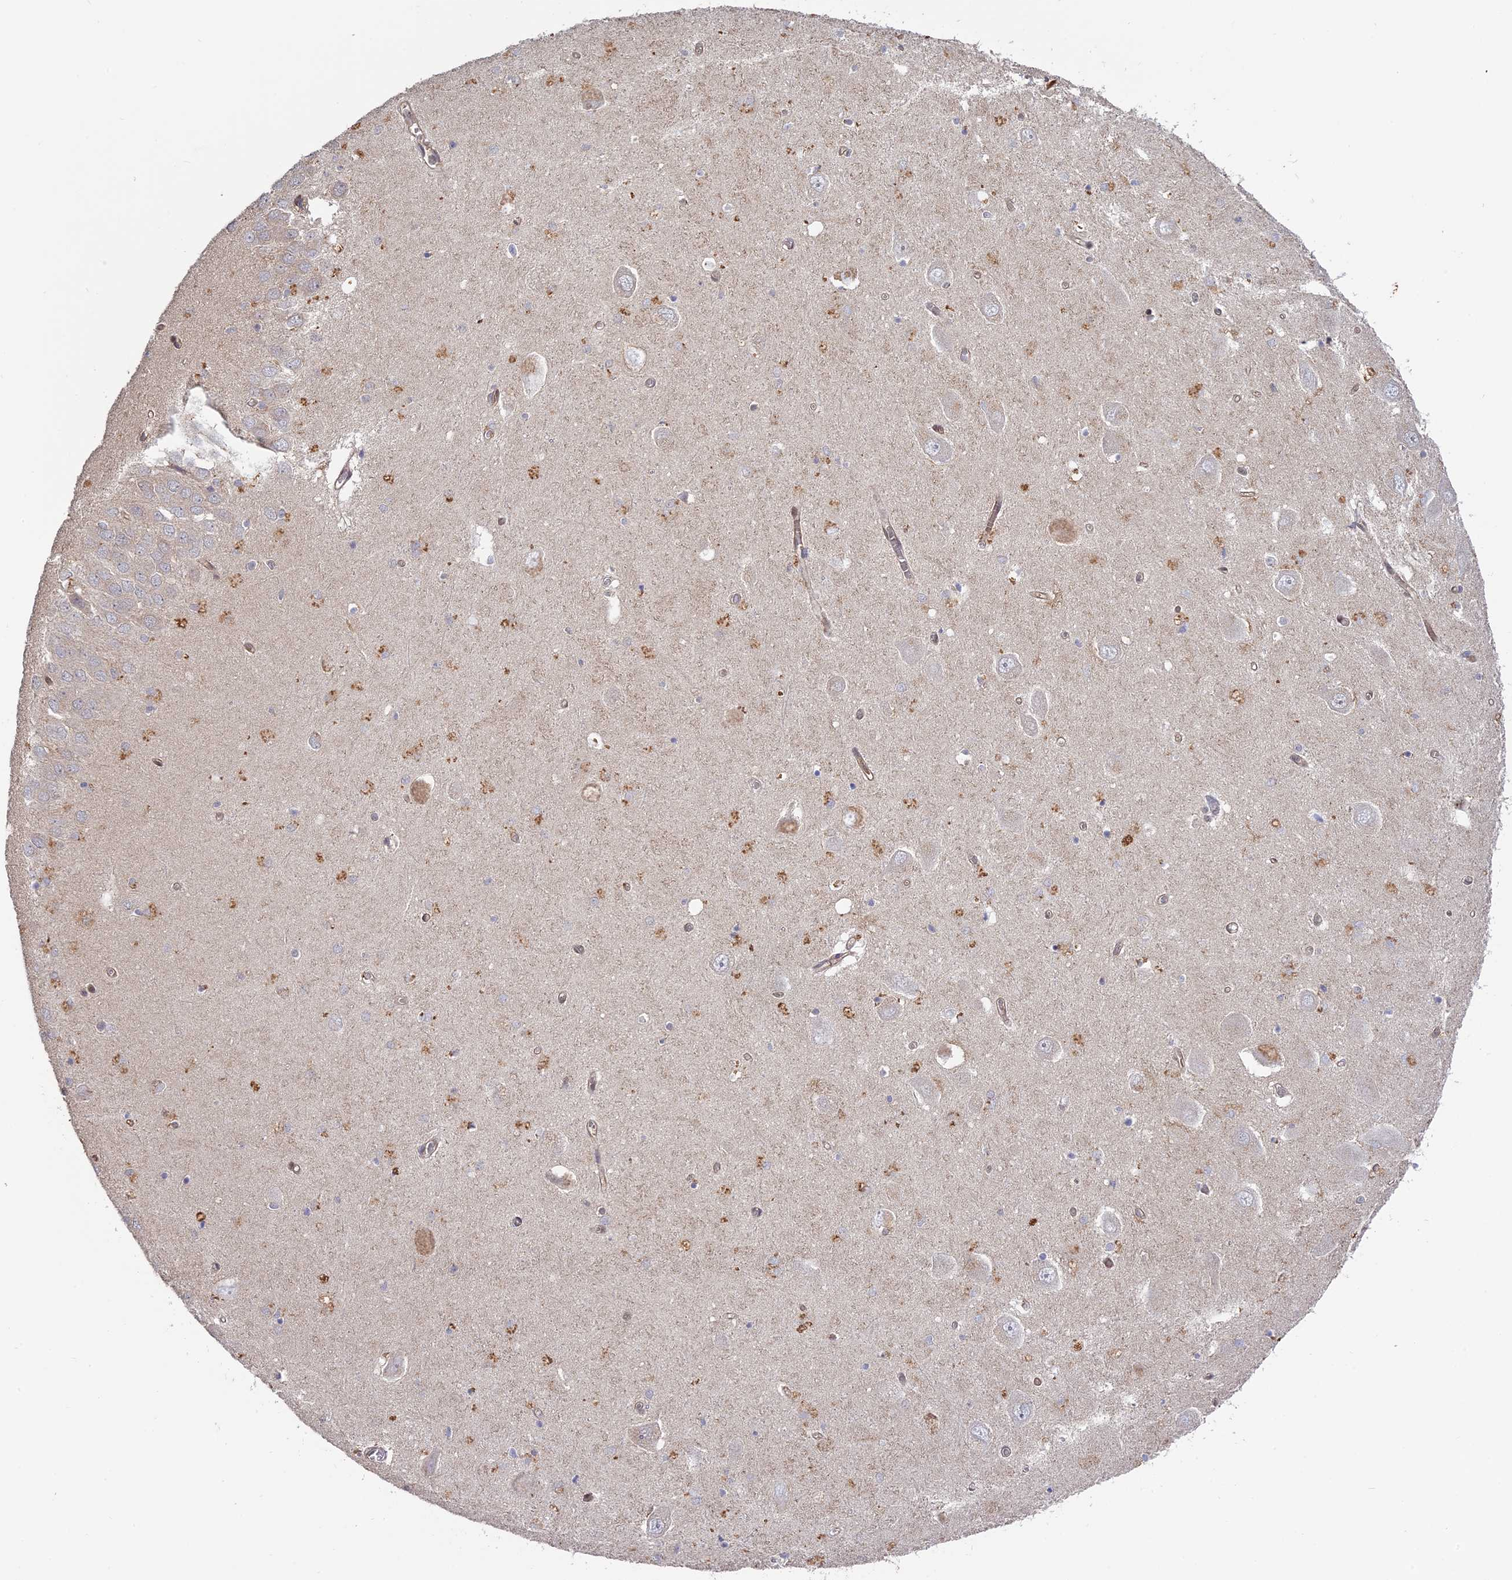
{"staining": {"intensity": "moderate", "quantity": "<25%", "location": "cytoplasmic/membranous,nuclear"}, "tissue": "hippocampus", "cell_type": "Glial cells", "image_type": "normal", "snomed": [{"axis": "morphology", "description": "Normal tissue, NOS"}, {"axis": "topography", "description": "Hippocampus"}], "caption": "High-power microscopy captured an immunohistochemistry (IHC) micrograph of unremarkable hippocampus, revealing moderate cytoplasmic/membranous,nuclear staining in about <25% of glial cells. Nuclei are stained in blue.", "gene": "PKIG", "patient": {"sex": "male", "age": 70}}